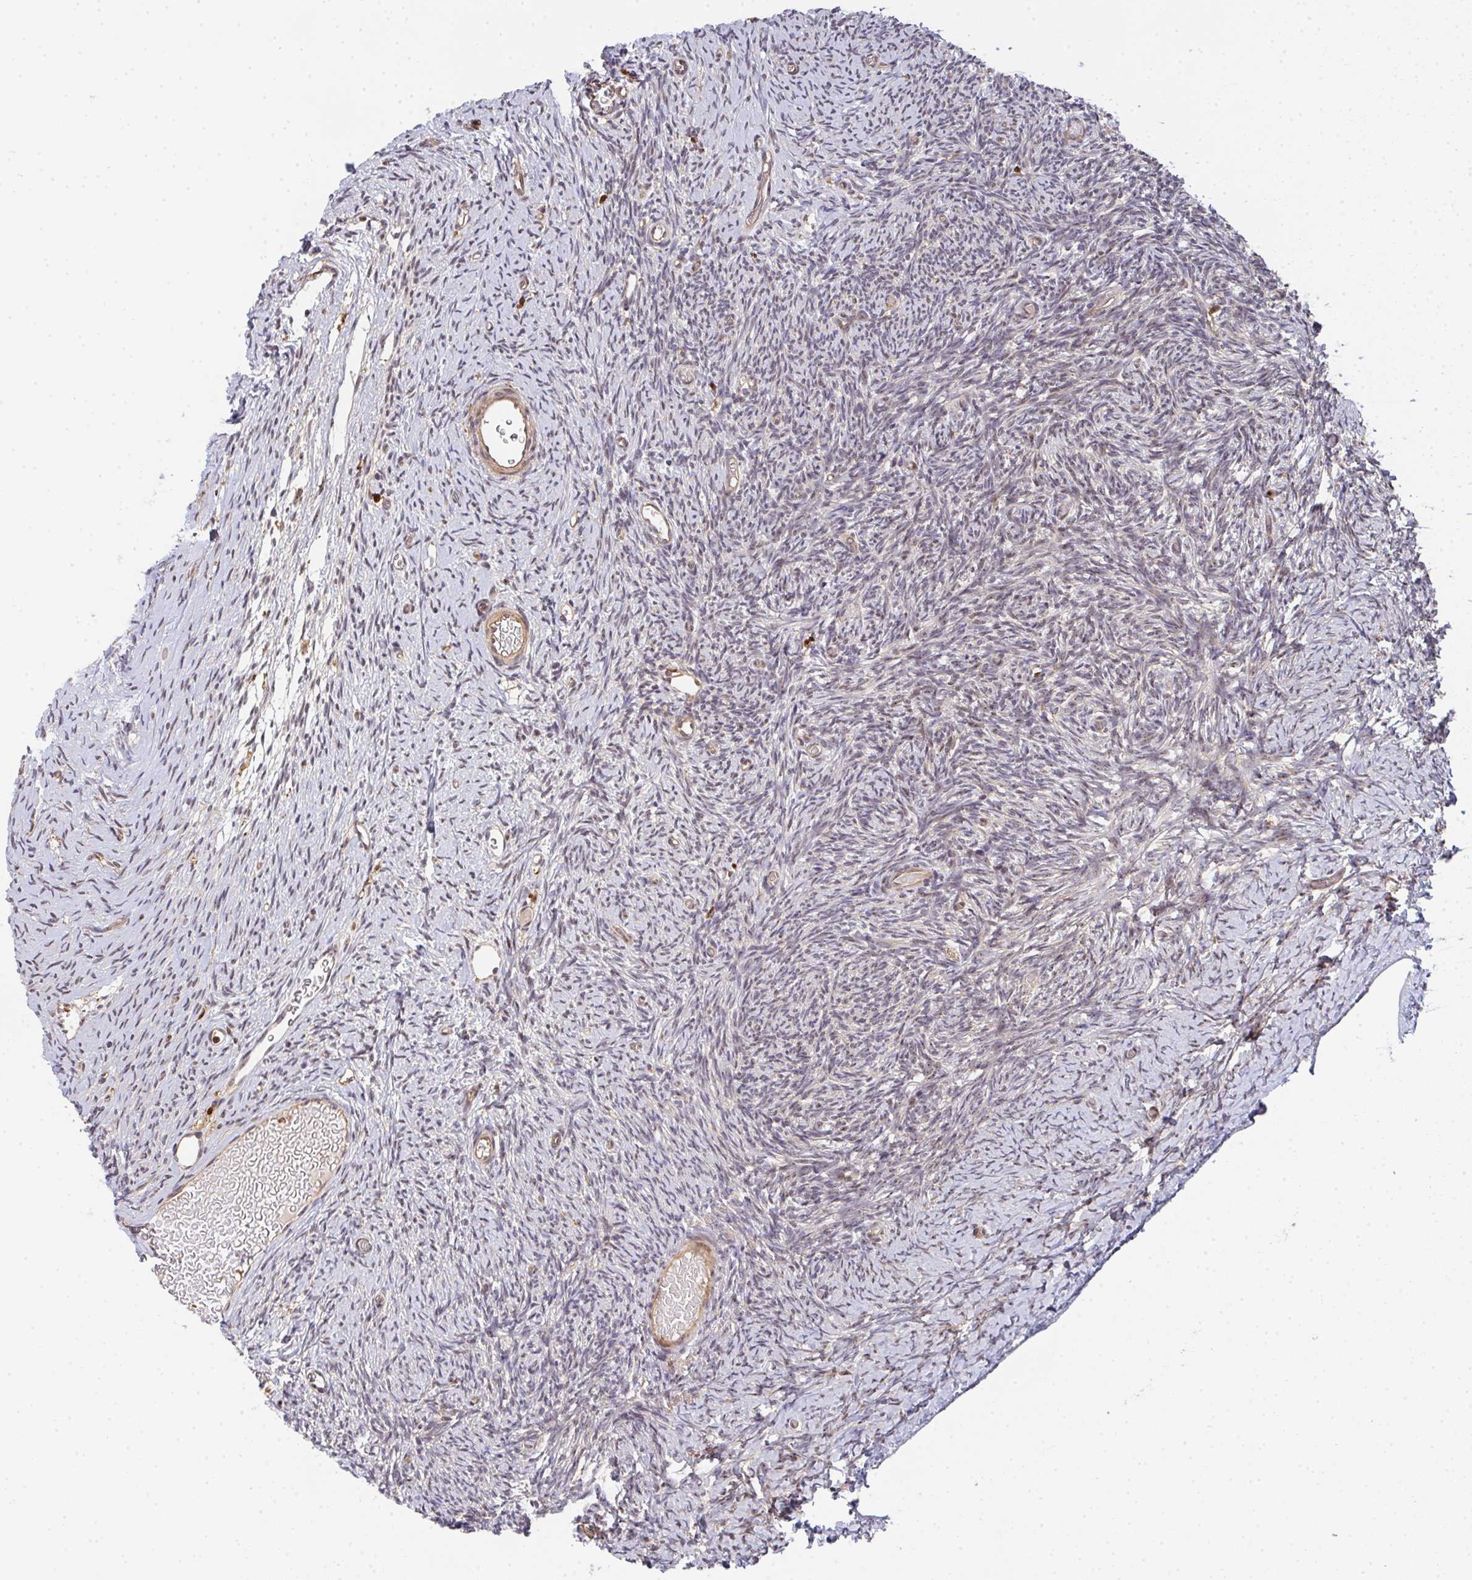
{"staining": {"intensity": "moderate", "quantity": ">75%", "location": "cytoplasmic/membranous"}, "tissue": "ovary", "cell_type": "Follicle cells", "image_type": "normal", "snomed": [{"axis": "morphology", "description": "Normal tissue, NOS"}, {"axis": "topography", "description": "Ovary"}], "caption": "Immunohistochemical staining of benign ovary demonstrates moderate cytoplasmic/membranous protein staining in about >75% of follicle cells. The staining was performed using DAB (3,3'-diaminobenzidine) to visualize the protein expression in brown, while the nuclei were stained in blue with hematoxylin (Magnification: 20x).", "gene": "SIMC1", "patient": {"sex": "female", "age": 39}}